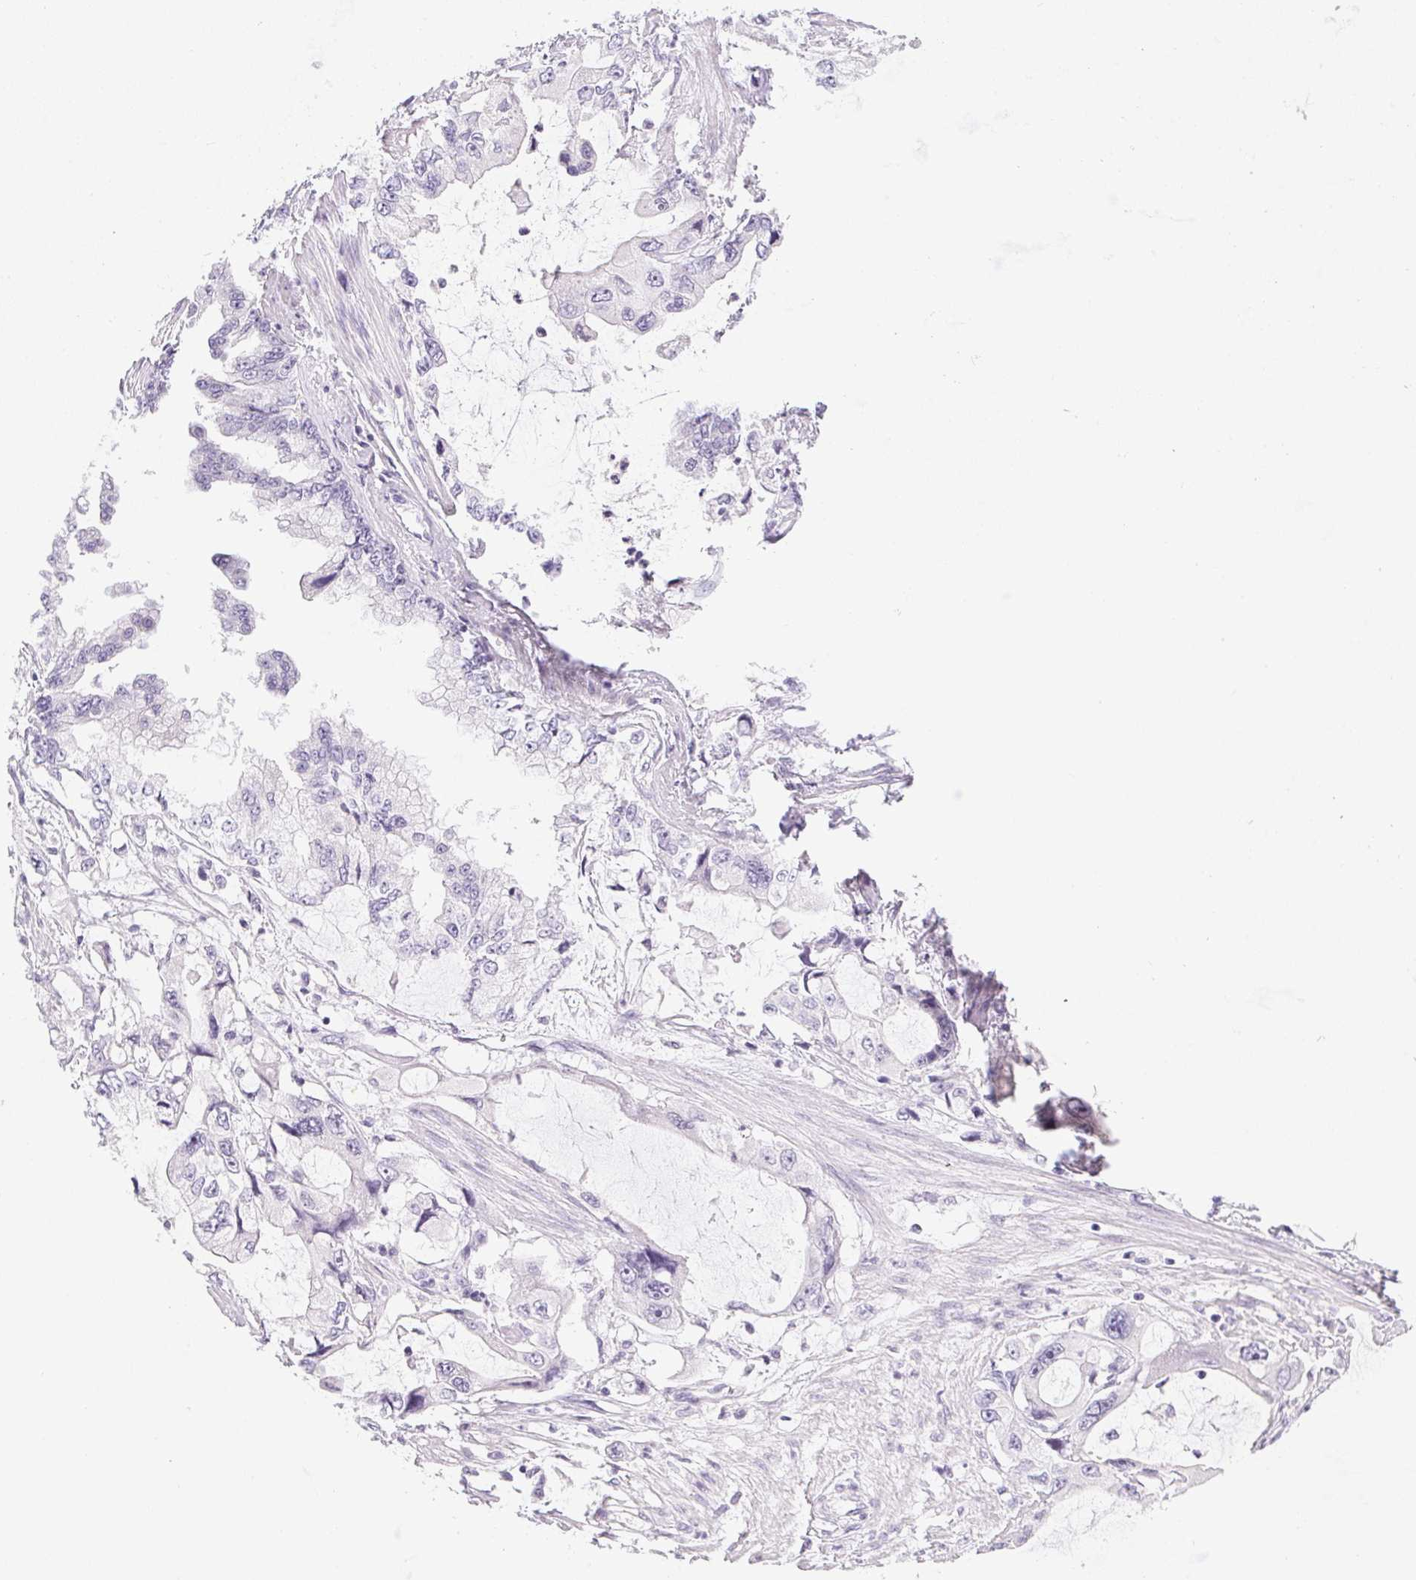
{"staining": {"intensity": "negative", "quantity": "none", "location": "none"}, "tissue": "stomach cancer", "cell_type": "Tumor cells", "image_type": "cancer", "snomed": [{"axis": "morphology", "description": "Adenocarcinoma, NOS"}, {"axis": "topography", "description": "Pancreas"}, {"axis": "topography", "description": "Stomach, upper"}, {"axis": "topography", "description": "Stomach"}], "caption": "High power microscopy photomicrograph of an immunohistochemistry (IHC) photomicrograph of stomach cancer, revealing no significant expression in tumor cells.", "gene": "PPY", "patient": {"sex": "male", "age": 77}}